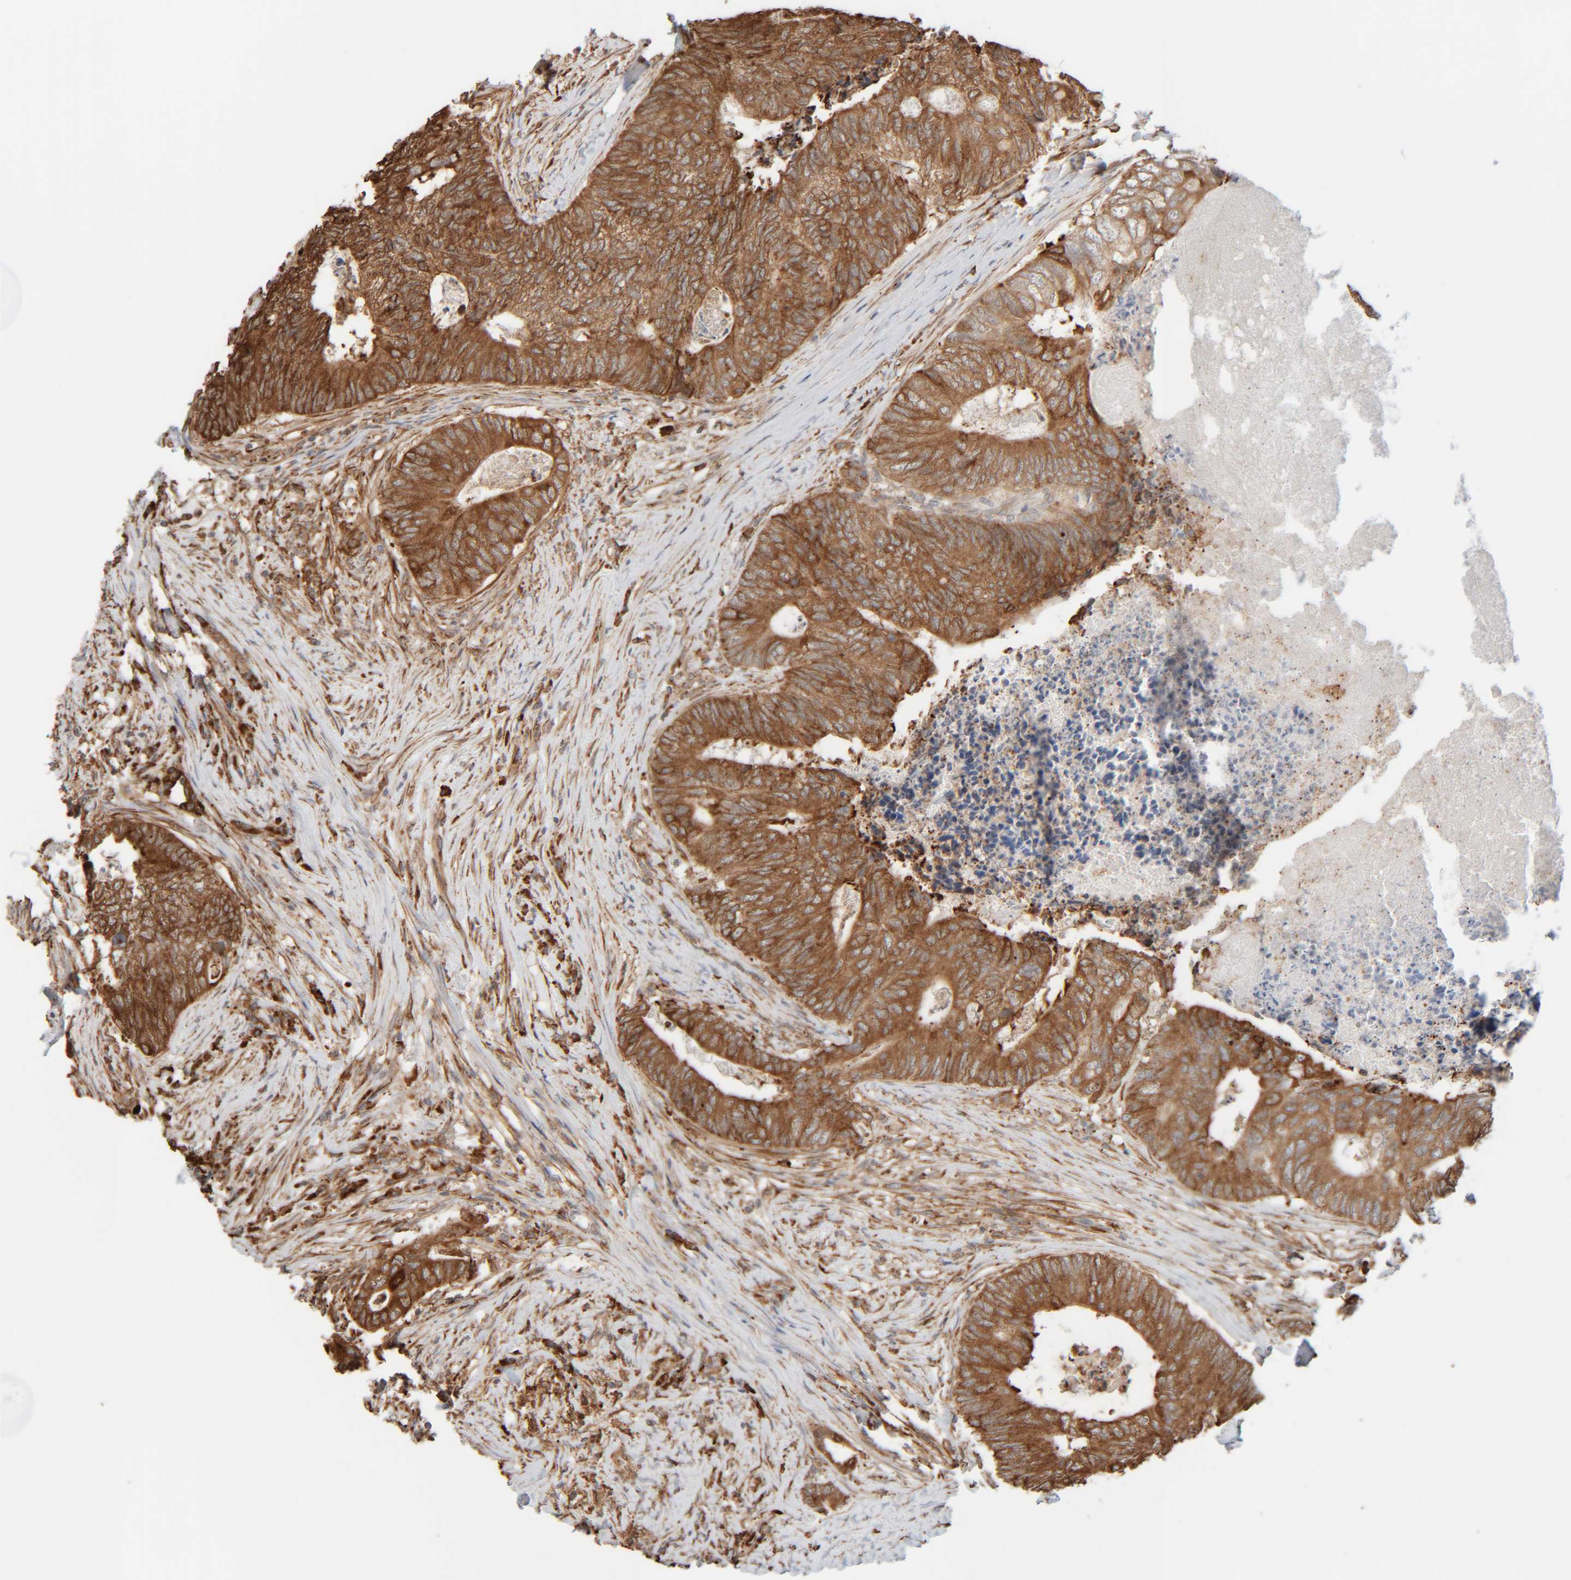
{"staining": {"intensity": "strong", "quantity": ">75%", "location": "cytoplasmic/membranous"}, "tissue": "colorectal cancer", "cell_type": "Tumor cells", "image_type": "cancer", "snomed": [{"axis": "morphology", "description": "Adenocarcinoma, NOS"}, {"axis": "topography", "description": "Colon"}], "caption": "This is an image of immunohistochemistry staining of colorectal adenocarcinoma, which shows strong positivity in the cytoplasmic/membranous of tumor cells.", "gene": "INTS1", "patient": {"sex": "female", "age": 67}}